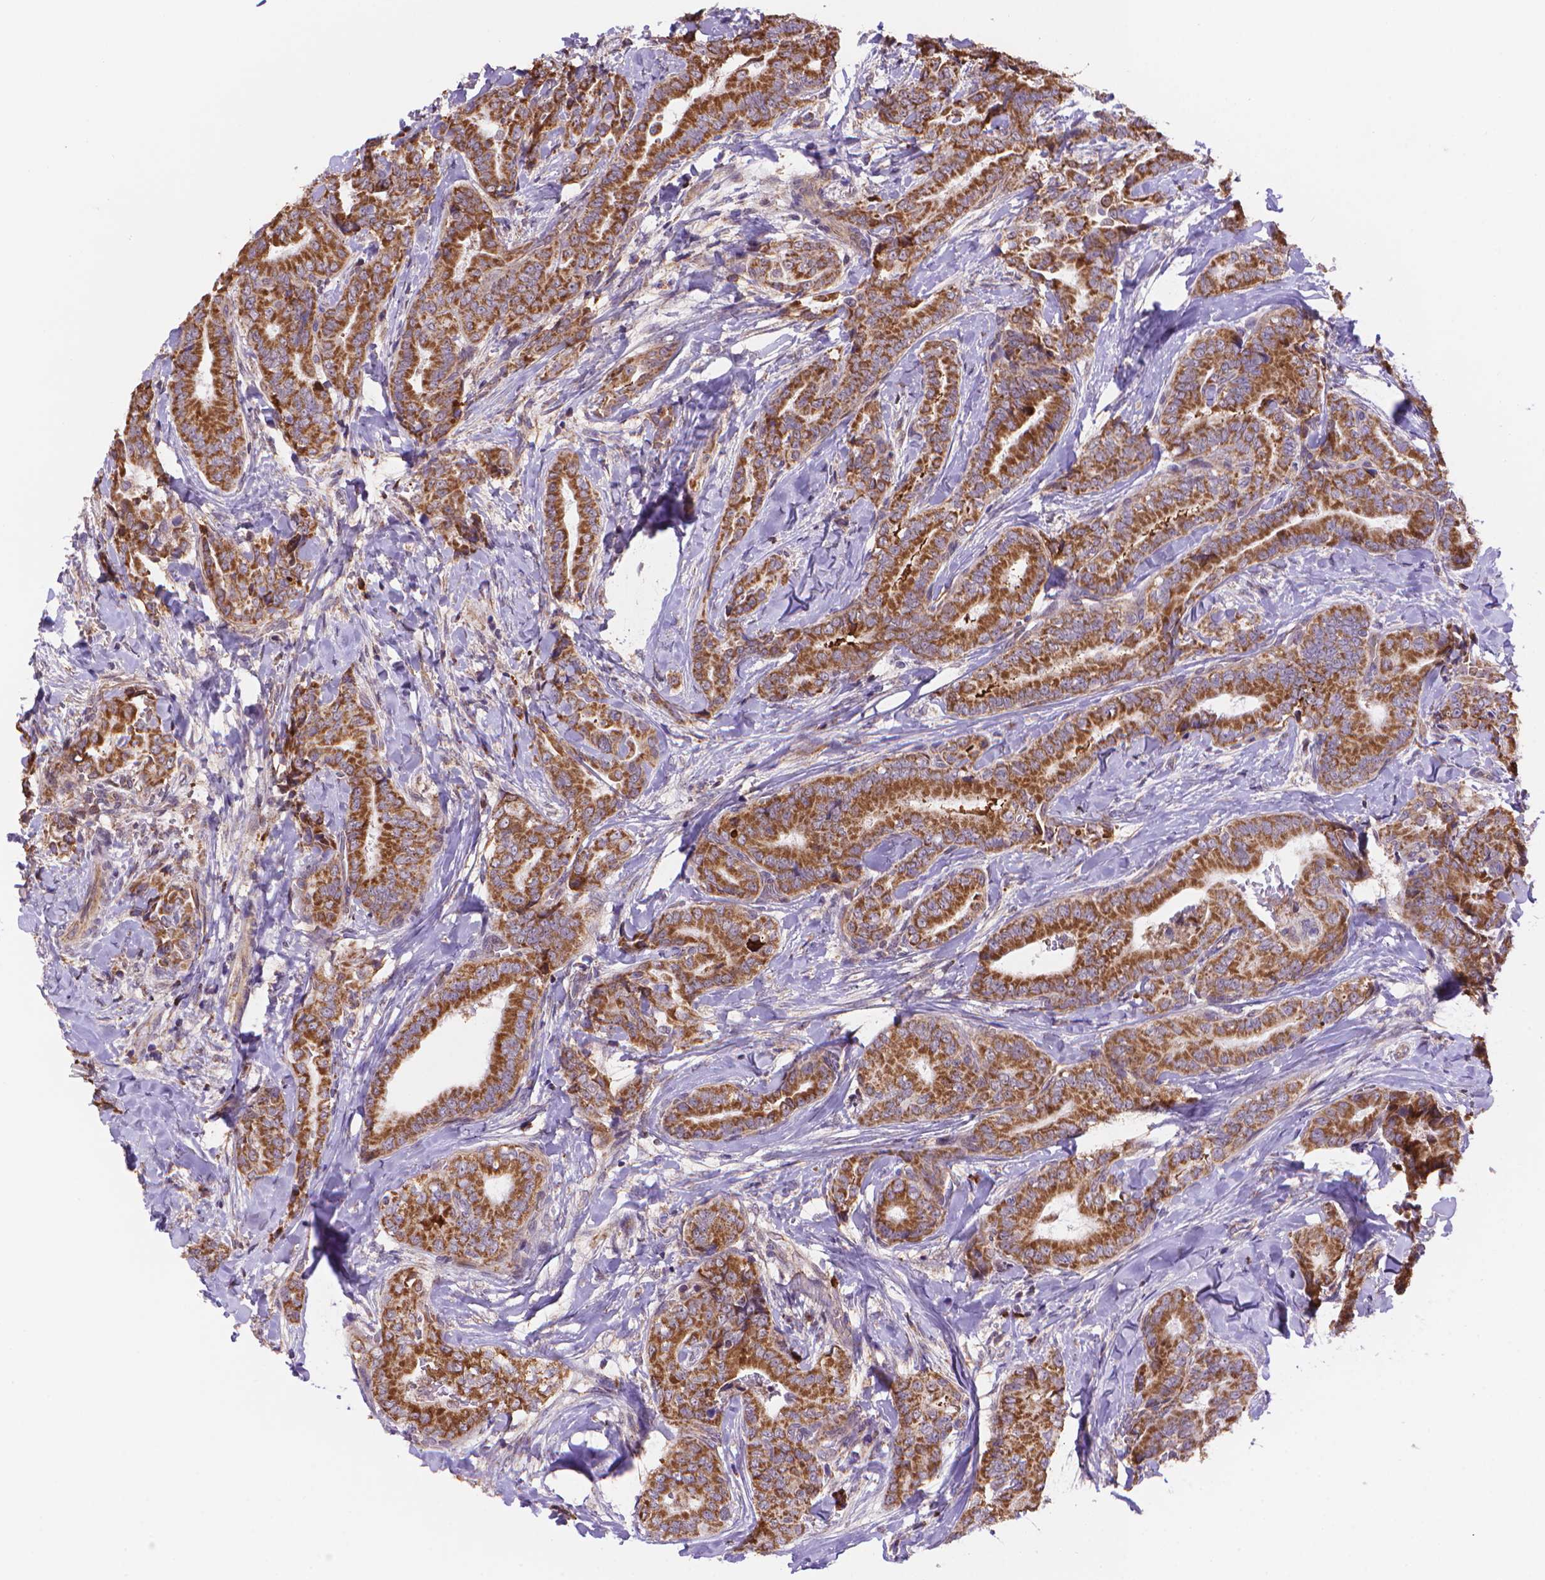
{"staining": {"intensity": "strong", "quantity": ">75%", "location": "cytoplasmic/membranous"}, "tissue": "thyroid cancer", "cell_type": "Tumor cells", "image_type": "cancer", "snomed": [{"axis": "morphology", "description": "Papillary adenocarcinoma, NOS"}, {"axis": "topography", "description": "Thyroid gland"}], "caption": "IHC histopathology image of papillary adenocarcinoma (thyroid) stained for a protein (brown), which reveals high levels of strong cytoplasmic/membranous positivity in about >75% of tumor cells.", "gene": "CYYR1", "patient": {"sex": "male", "age": 61}}